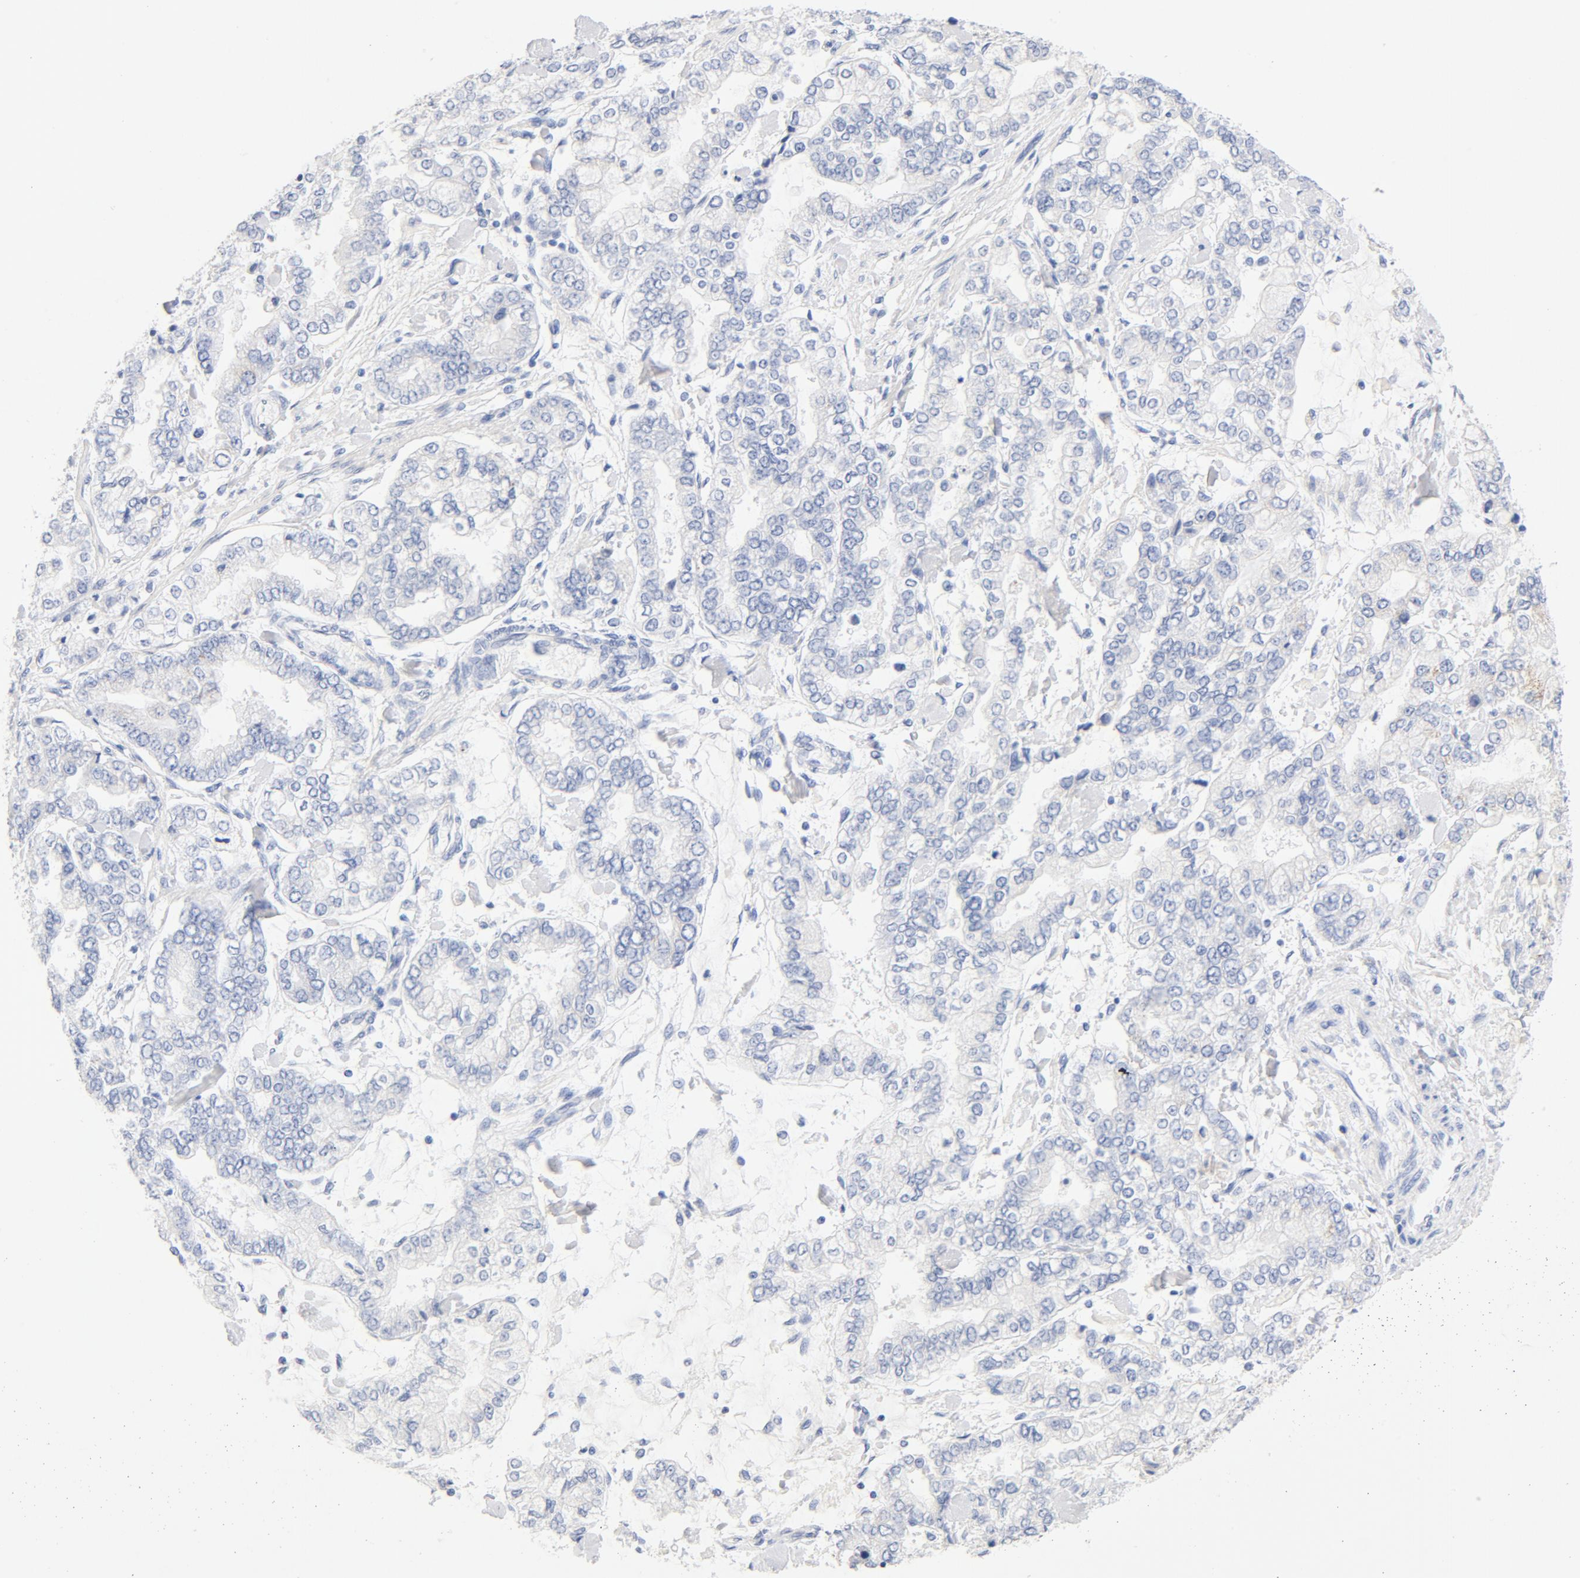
{"staining": {"intensity": "negative", "quantity": "none", "location": "none"}, "tissue": "stomach cancer", "cell_type": "Tumor cells", "image_type": "cancer", "snomed": [{"axis": "morphology", "description": "Normal tissue, NOS"}, {"axis": "morphology", "description": "Adenocarcinoma, NOS"}, {"axis": "topography", "description": "Stomach, upper"}, {"axis": "topography", "description": "Stomach"}], "caption": "Immunohistochemistry image of stomach adenocarcinoma stained for a protein (brown), which exhibits no staining in tumor cells. Nuclei are stained in blue.", "gene": "HOMER1", "patient": {"sex": "male", "age": 76}}